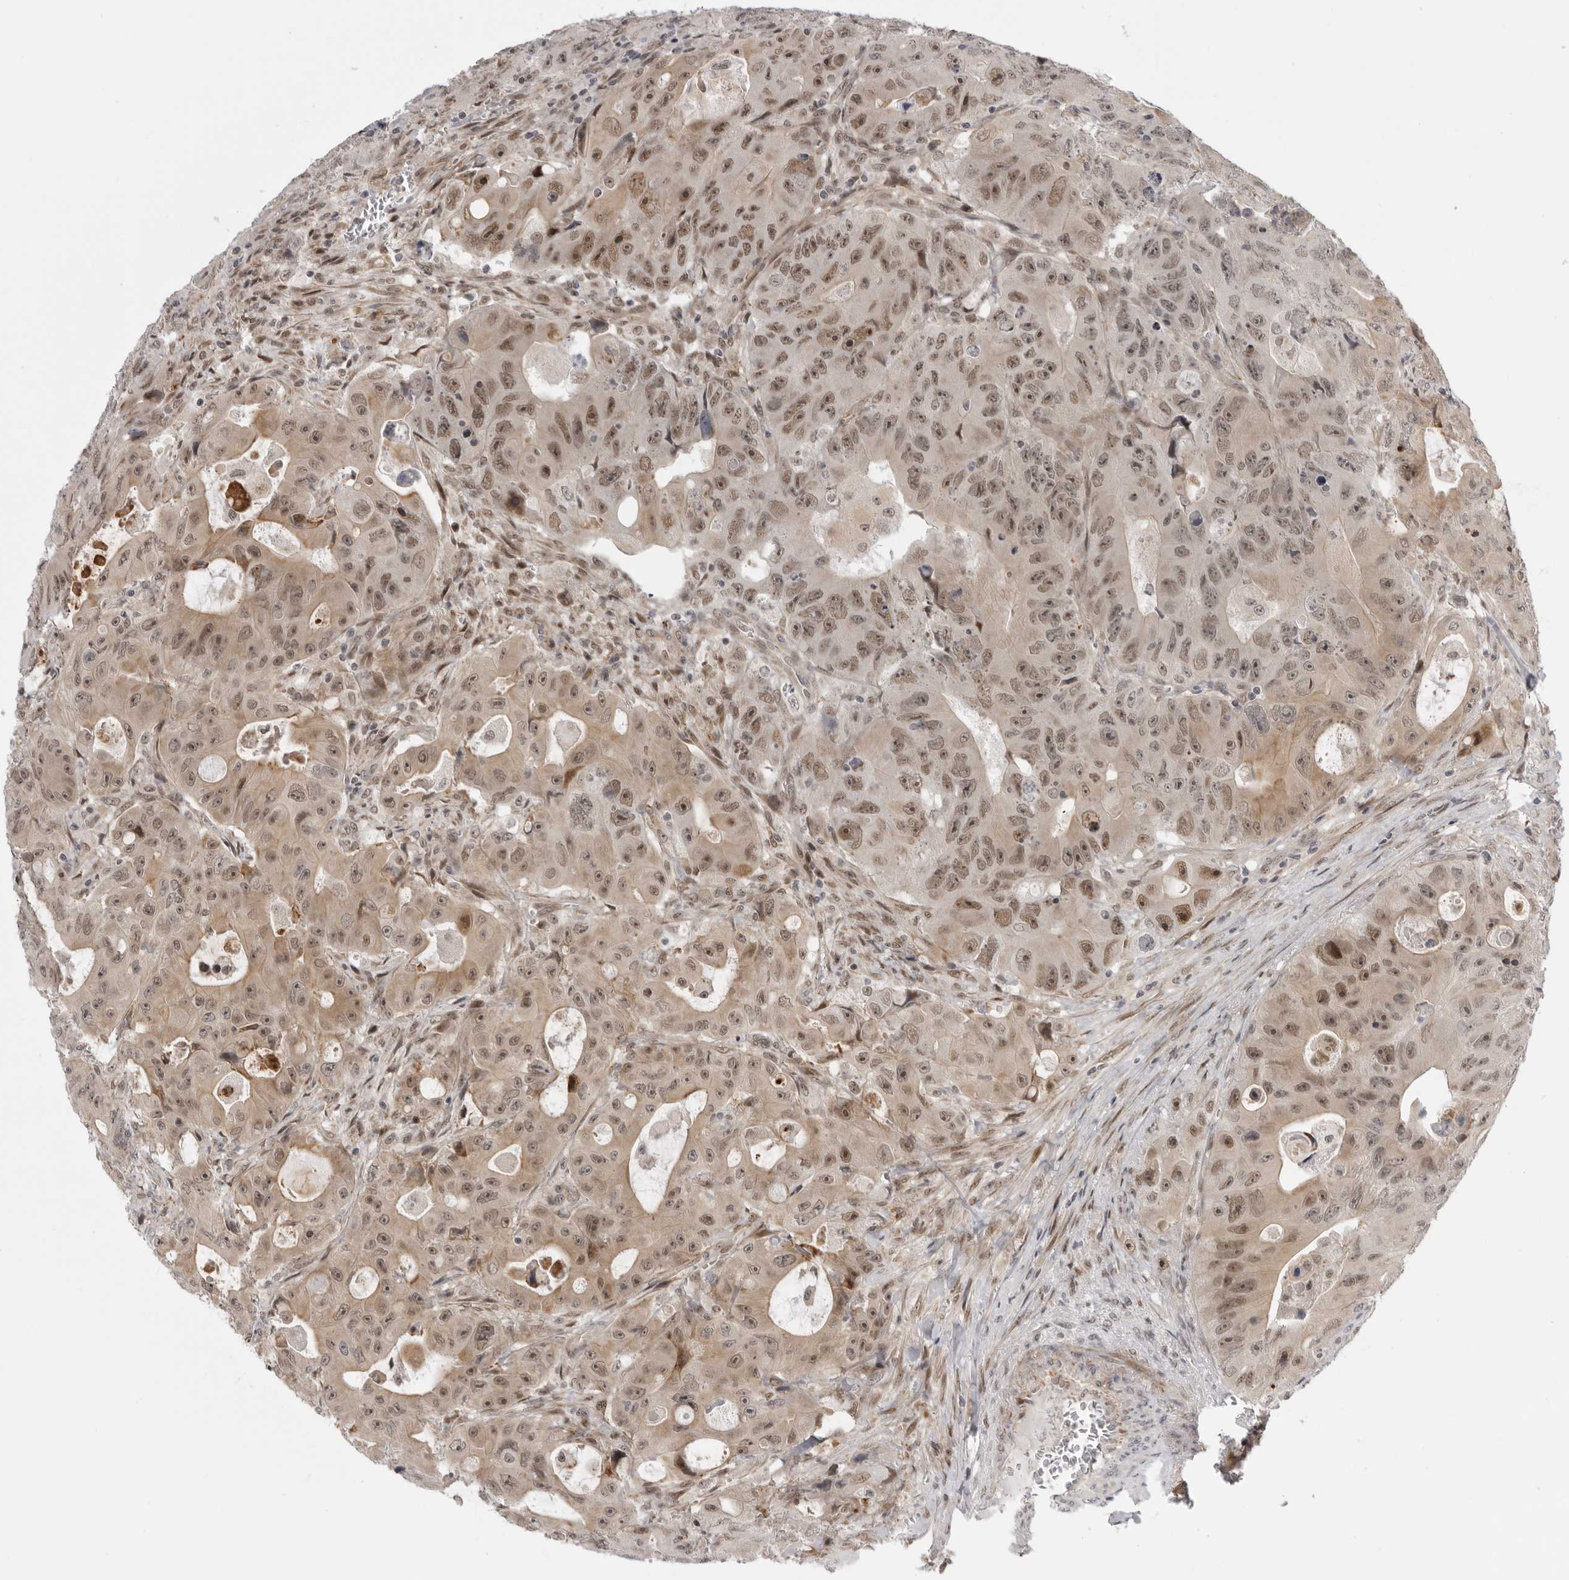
{"staining": {"intensity": "moderate", "quantity": ">75%", "location": "nuclear"}, "tissue": "colorectal cancer", "cell_type": "Tumor cells", "image_type": "cancer", "snomed": [{"axis": "morphology", "description": "Adenocarcinoma, NOS"}, {"axis": "topography", "description": "Colon"}], "caption": "This is an image of immunohistochemistry staining of colorectal adenocarcinoma, which shows moderate positivity in the nuclear of tumor cells.", "gene": "ALPK2", "patient": {"sex": "female", "age": 46}}